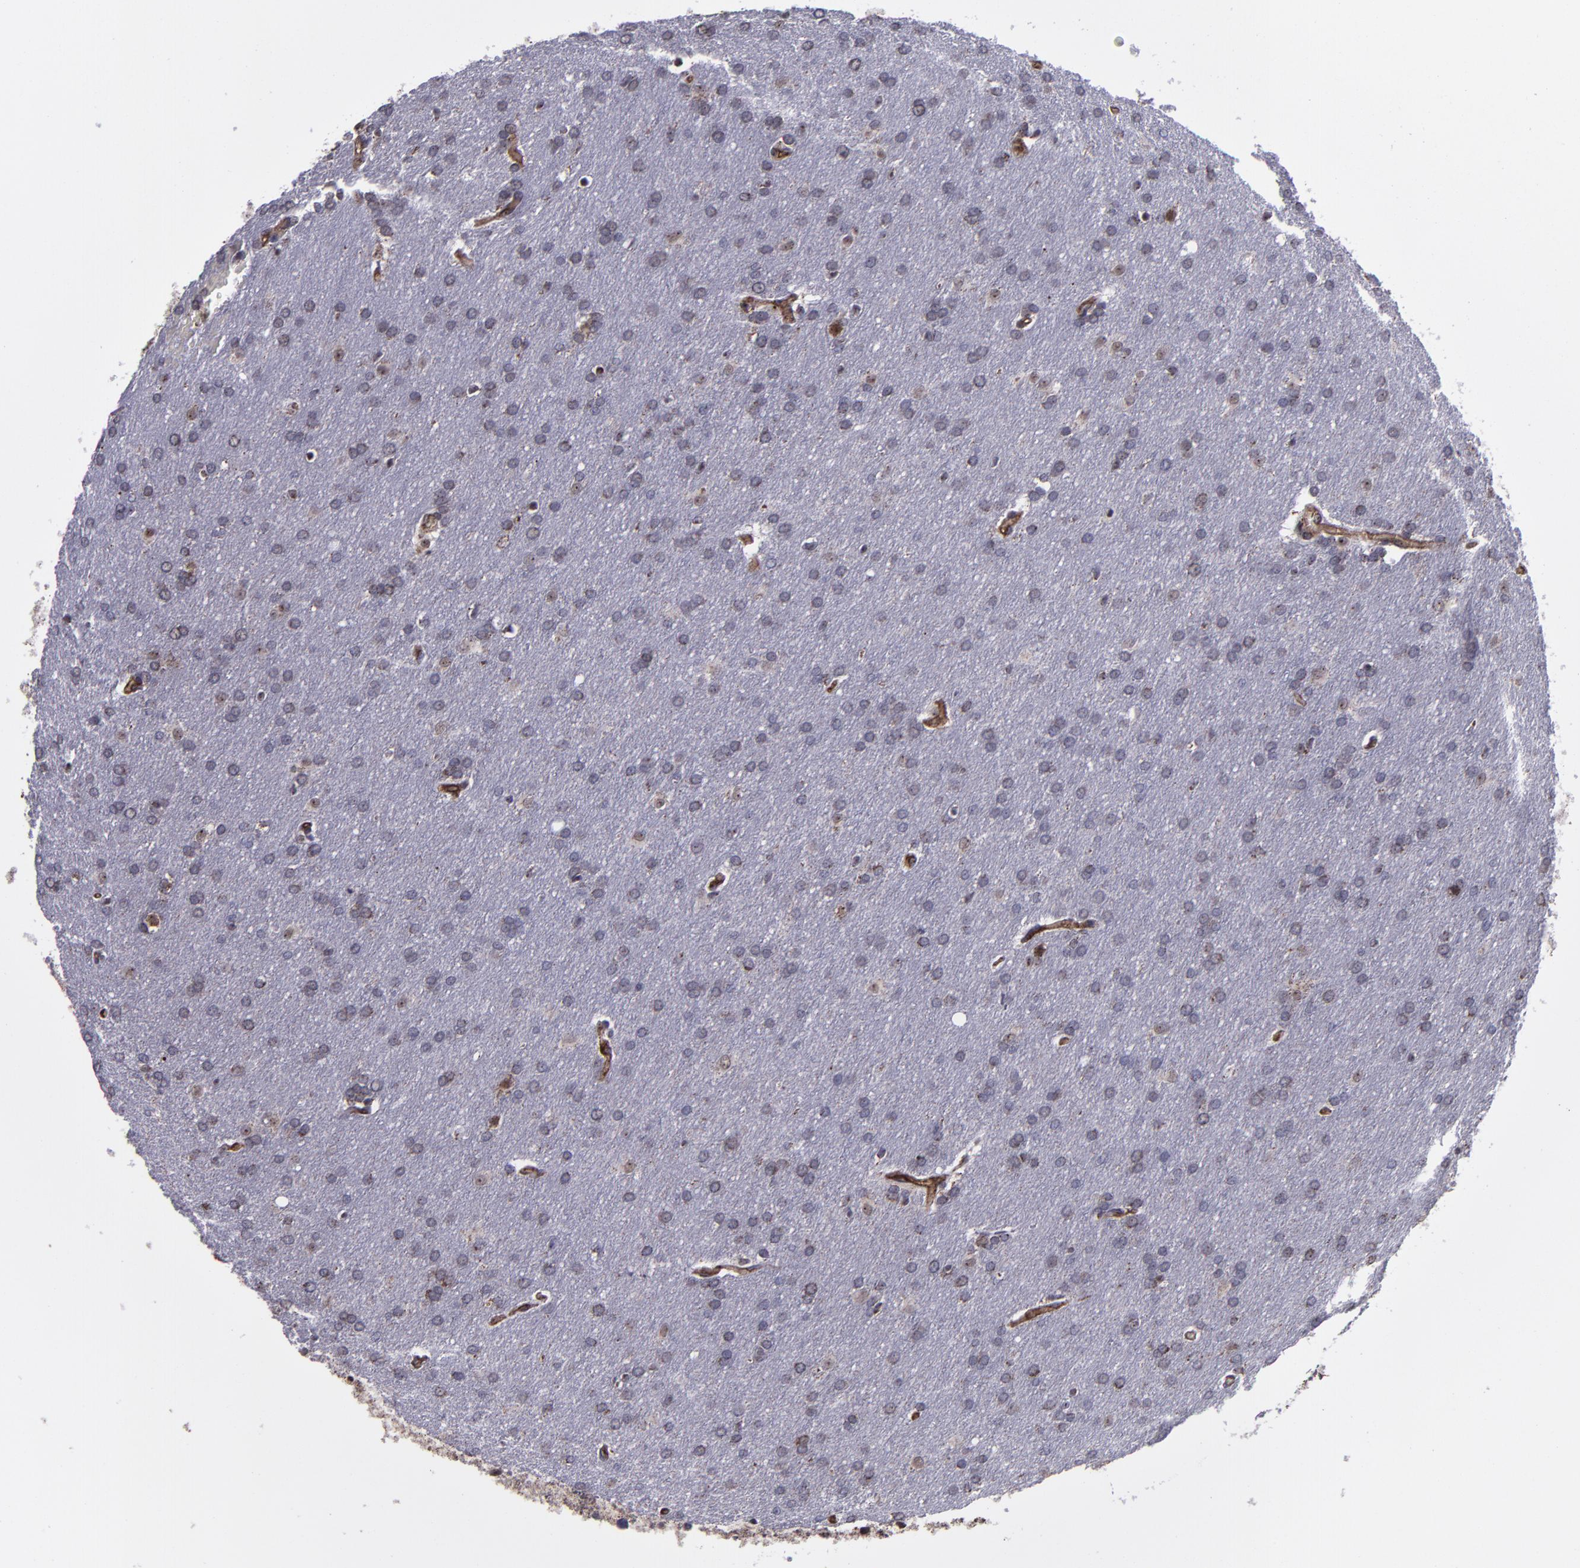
{"staining": {"intensity": "moderate", "quantity": "25%-75%", "location": "cytoplasmic/membranous"}, "tissue": "glioma", "cell_type": "Tumor cells", "image_type": "cancer", "snomed": [{"axis": "morphology", "description": "Glioma, malignant, Low grade"}, {"axis": "topography", "description": "Brain"}], "caption": "Malignant low-grade glioma stained for a protein exhibits moderate cytoplasmic/membranous positivity in tumor cells.", "gene": "LONP1", "patient": {"sex": "female", "age": 32}}